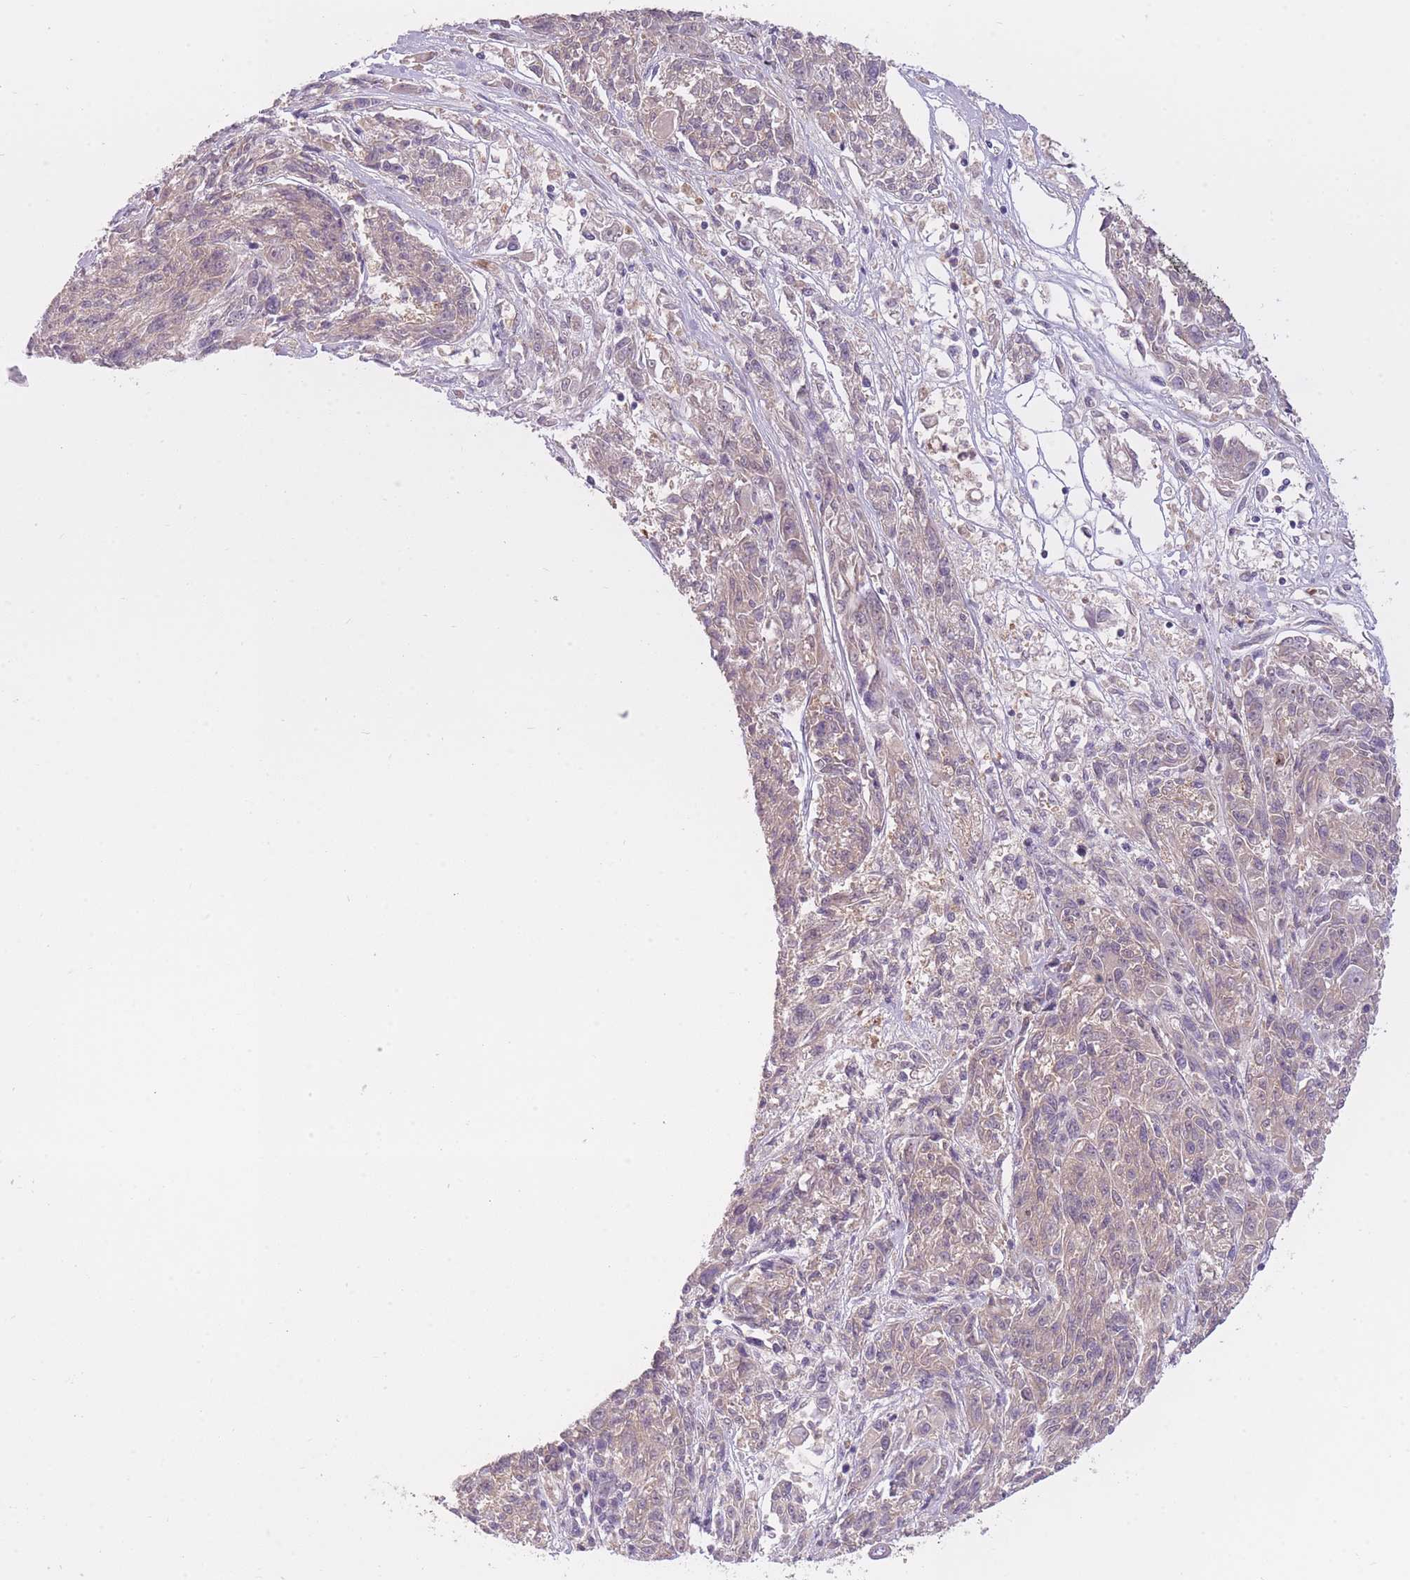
{"staining": {"intensity": "negative", "quantity": "none", "location": "none"}, "tissue": "melanoma", "cell_type": "Tumor cells", "image_type": "cancer", "snomed": [{"axis": "morphology", "description": "Malignant melanoma, NOS"}, {"axis": "topography", "description": "Skin"}], "caption": "A high-resolution micrograph shows immunohistochemistry (IHC) staining of melanoma, which shows no significant expression in tumor cells.", "gene": "REV1", "patient": {"sex": "male", "age": 53}}